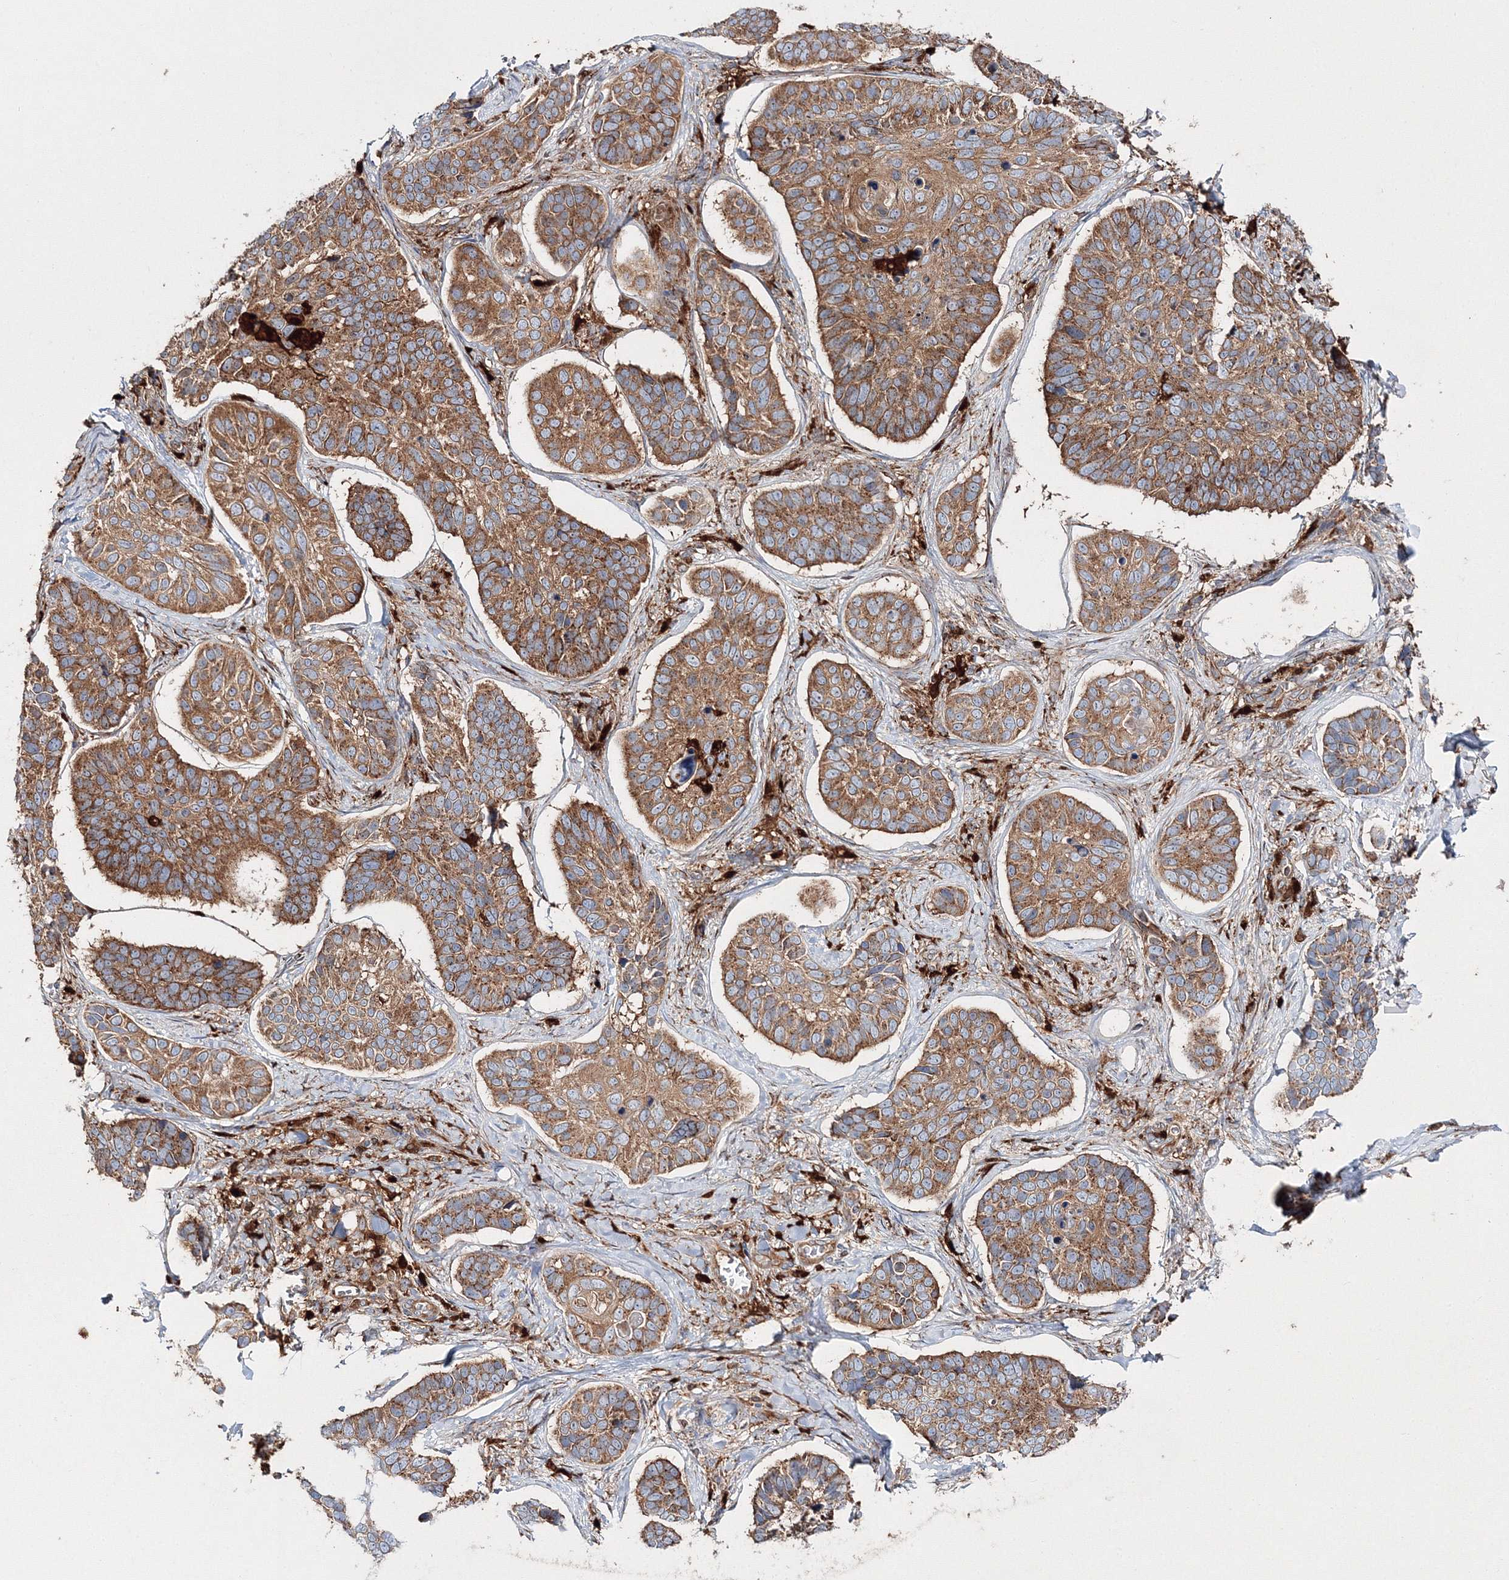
{"staining": {"intensity": "moderate", "quantity": ">75%", "location": "cytoplasmic/membranous"}, "tissue": "skin cancer", "cell_type": "Tumor cells", "image_type": "cancer", "snomed": [{"axis": "morphology", "description": "Basal cell carcinoma"}, {"axis": "topography", "description": "Skin"}], "caption": "Skin cancer (basal cell carcinoma) stained with a brown dye reveals moderate cytoplasmic/membranous positive positivity in about >75% of tumor cells.", "gene": "ARCN1", "patient": {"sex": "male", "age": 62}}